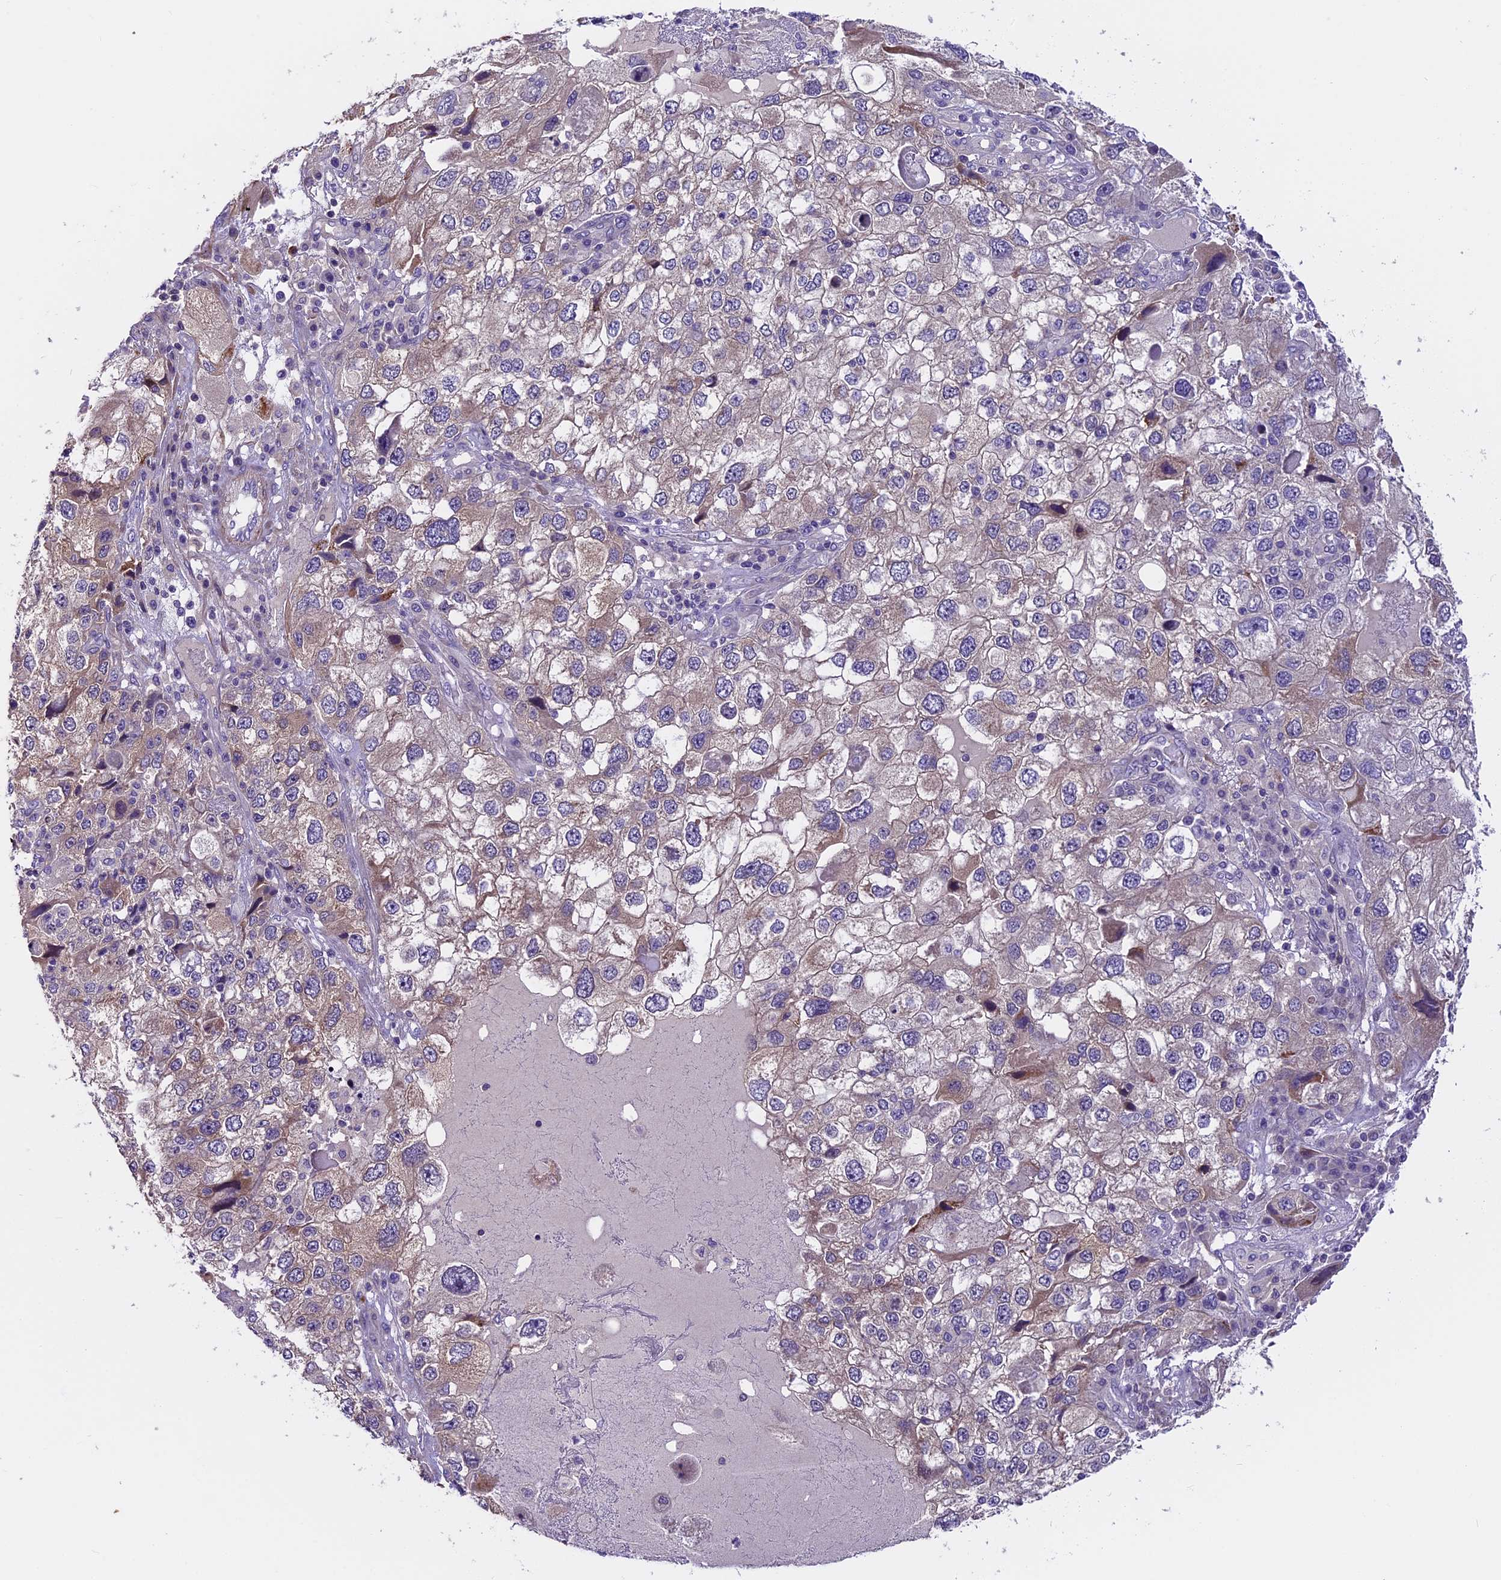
{"staining": {"intensity": "weak", "quantity": "<25%", "location": "cytoplasmic/membranous"}, "tissue": "endometrial cancer", "cell_type": "Tumor cells", "image_type": "cancer", "snomed": [{"axis": "morphology", "description": "Adenocarcinoma, NOS"}, {"axis": "topography", "description": "Endometrium"}], "caption": "Tumor cells show no significant expression in endometrial cancer (adenocarcinoma). (DAB immunohistochemistry (IHC) with hematoxylin counter stain).", "gene": "FAM98C", "patient": {"sex": "female", "age": 49}}